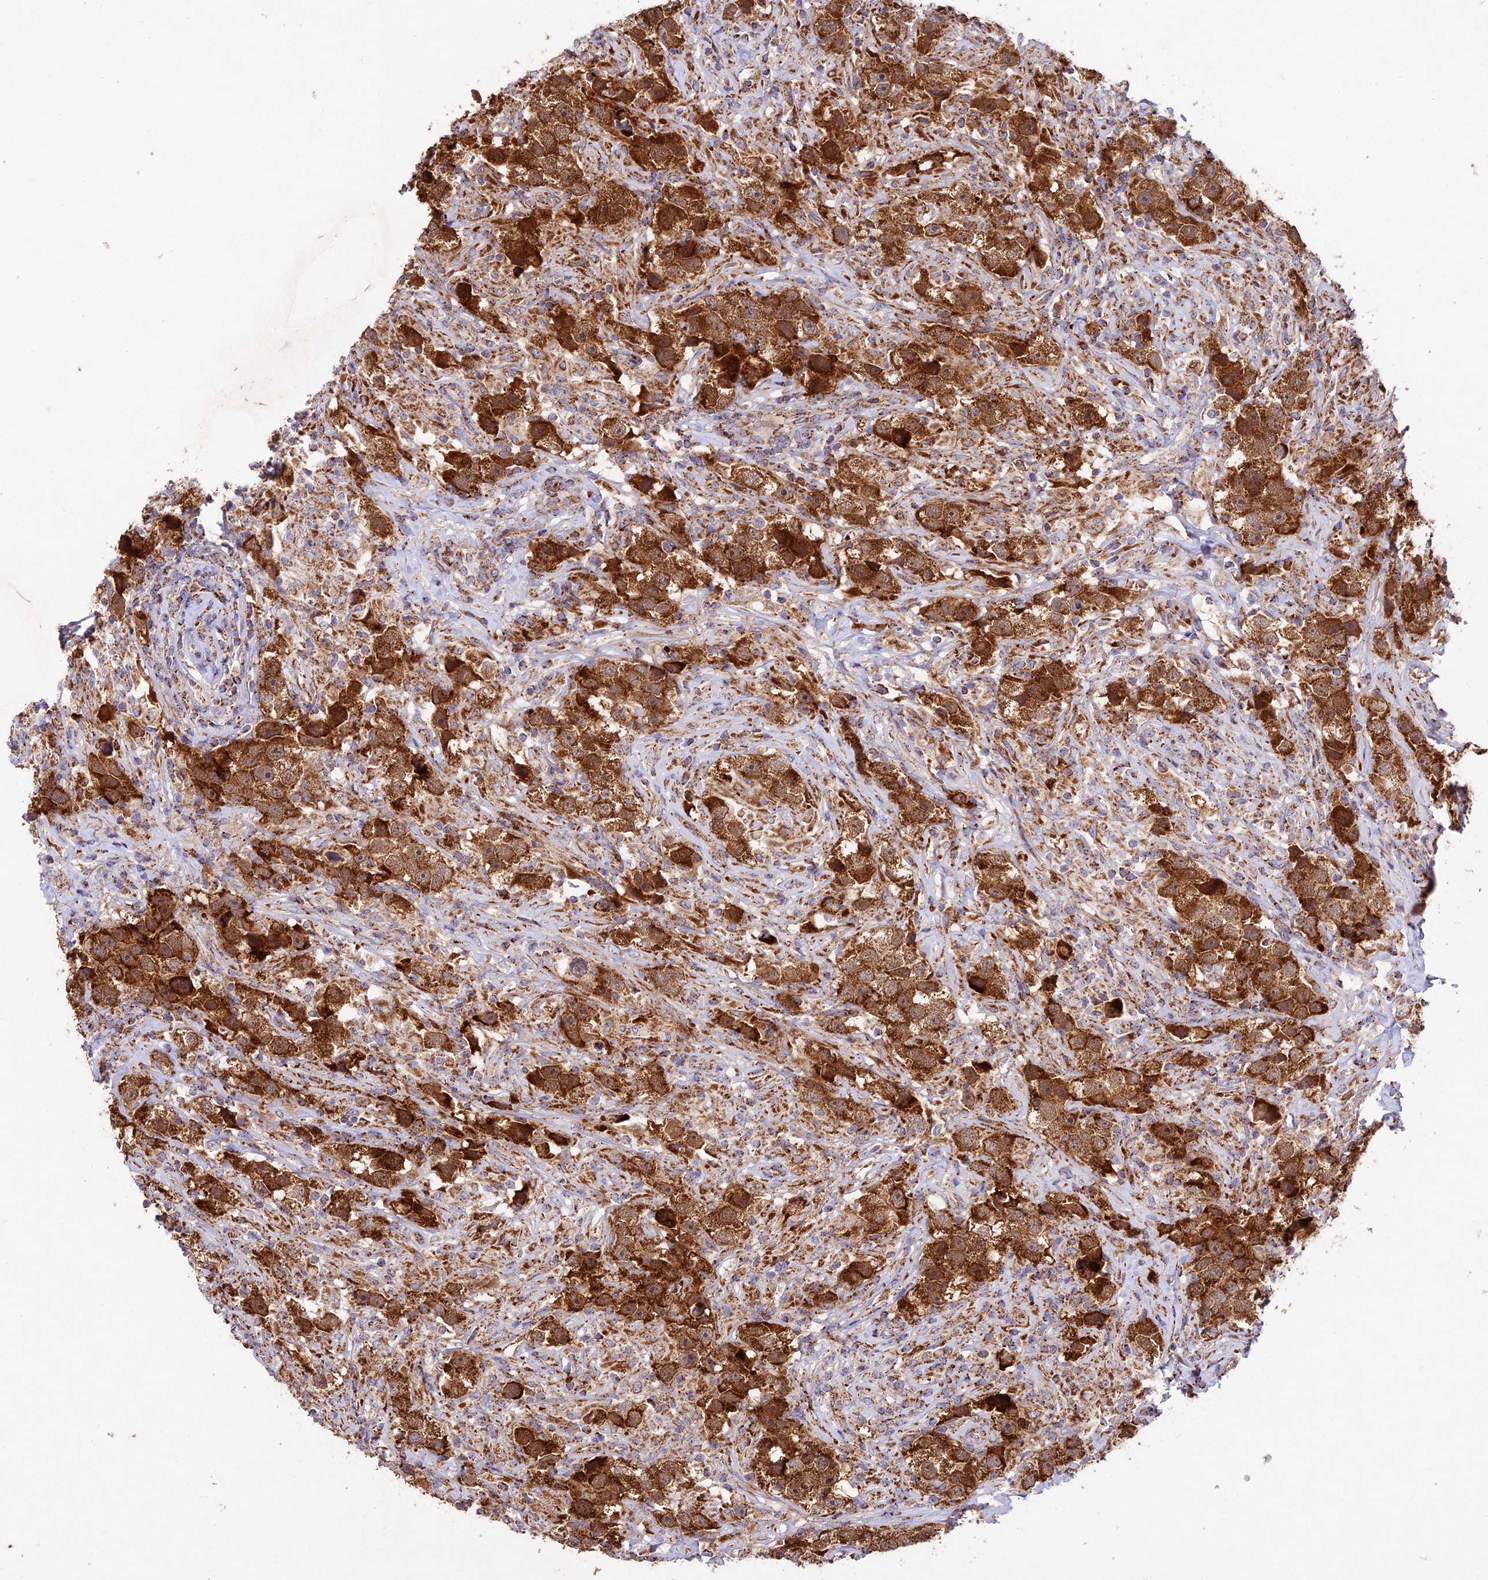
{"staining": {"intensity": "strong", "quantity": ">75%", "location": "cytoplasmic/membranous"}, "tissue": "testis cancer", "cell_type": "Tumor cells", "image_type": "cancer", "snomed": [{"axis": "morphology", "description": "Seminoma, NOS"}, {"axis": "topography", "description": "Testis"}], "caption": "Protein staining of testis seminoma tissue shows strong cytoplasmic/membranous expression in approximately >75% of tumor cells.", "gene": "KHDC3L", "patient": {"sex": "male", "age": 49}}